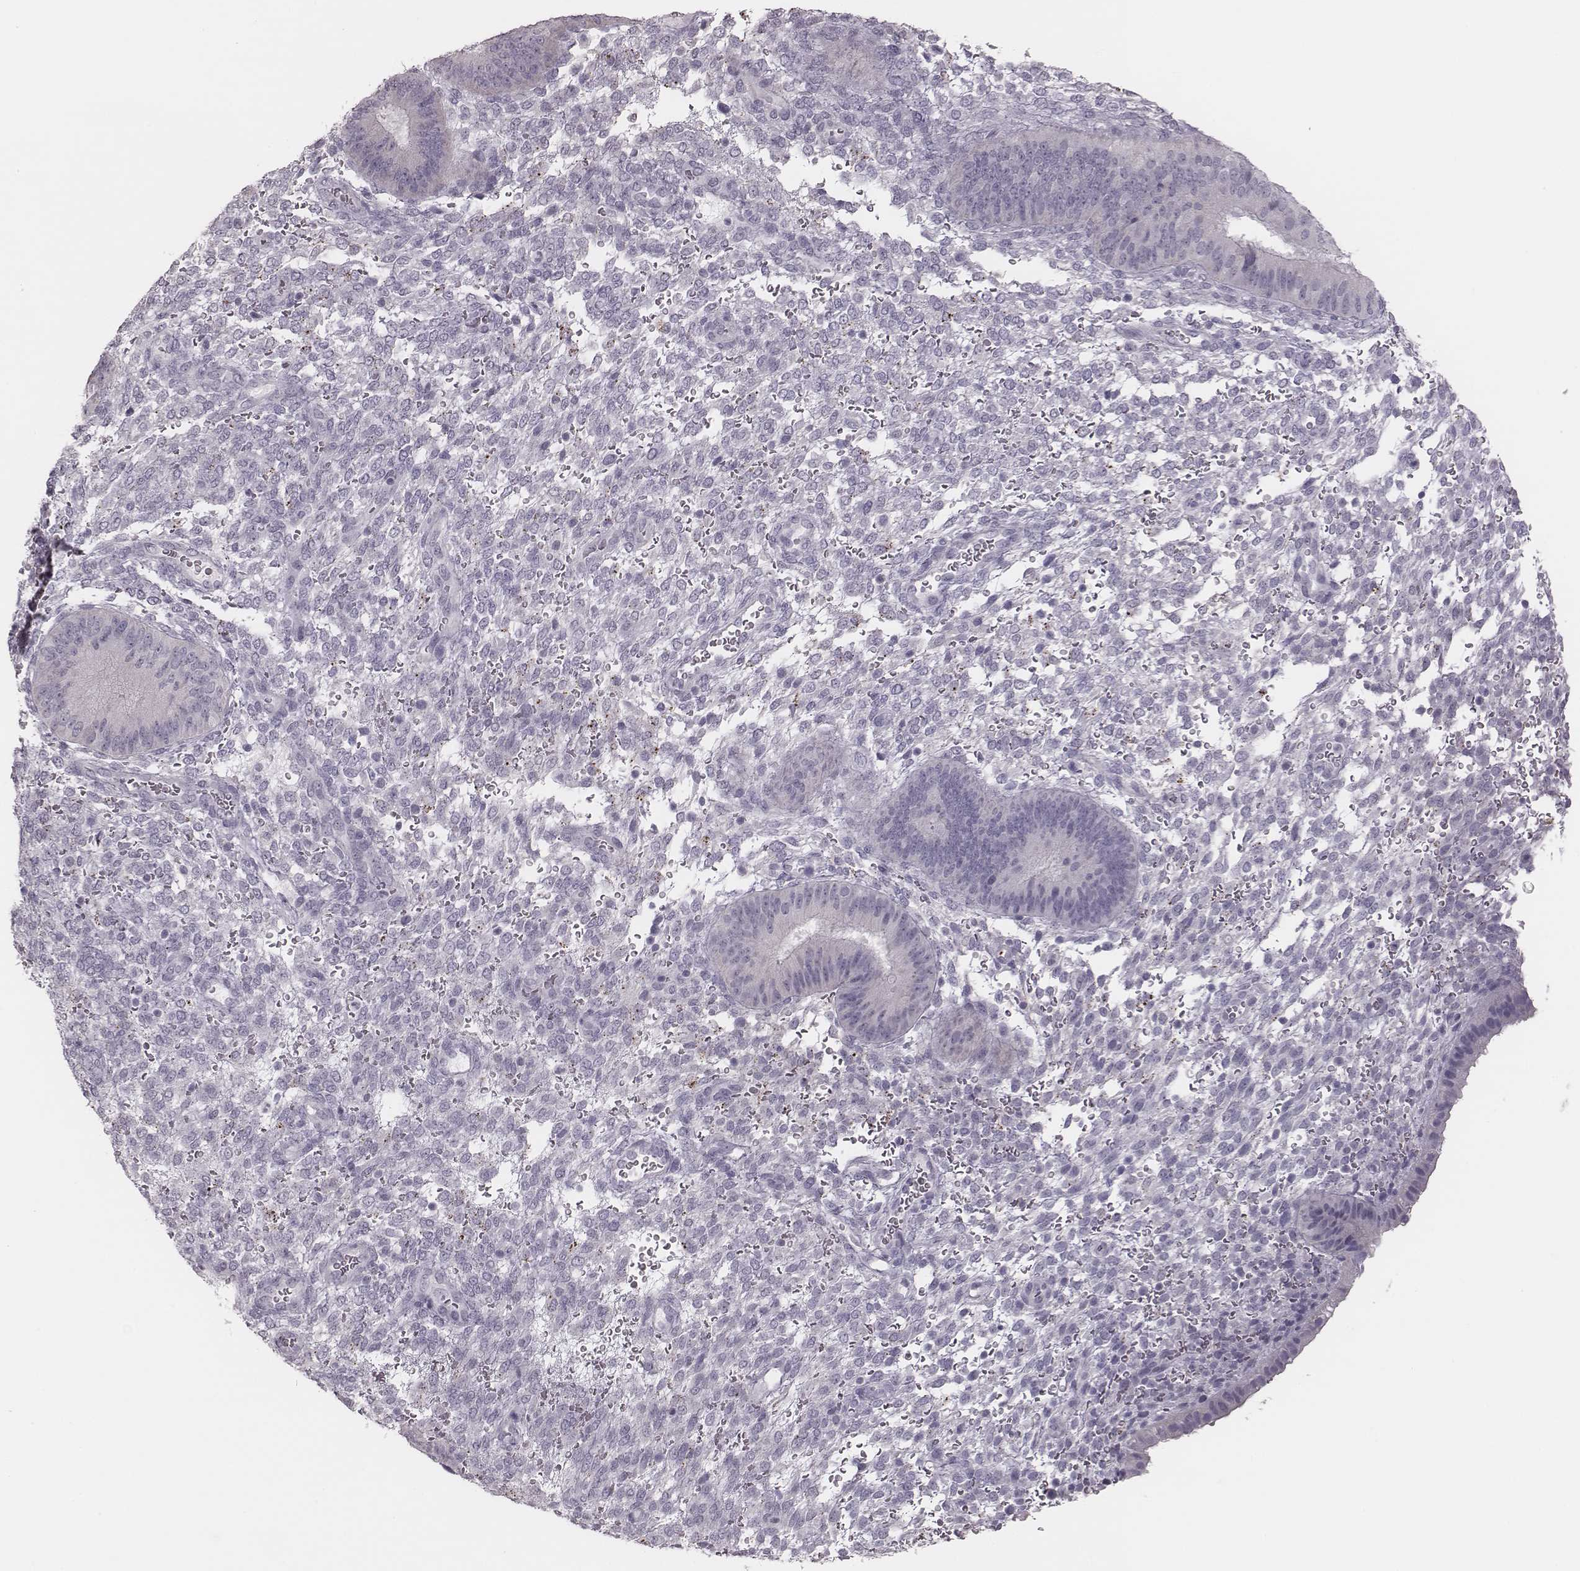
{"staining": {"intensity": "negative", "quantity": "none", "location": "none"}, "tissue": "endometrium", "cell_type": "Cells in endometrial stroma", "image_type": "normal", "snomed": [{"axis": "morphology", "description": "Normal tissue, NOS"}, {"axis": "topography", "description": "Endometrium"}], "caption": "Cells in endometrial stroma are negative for protein expression in benign human endometrium. The staining was performed using DAB (3,3'-diaminobenzidine) to visualize the protein expression in brown, while the nuclei were stained in blue with hematoxylin (Magnification: 20x).", "gene": "ADGRF4", "patient": {"sex": "female", "age": 39}}